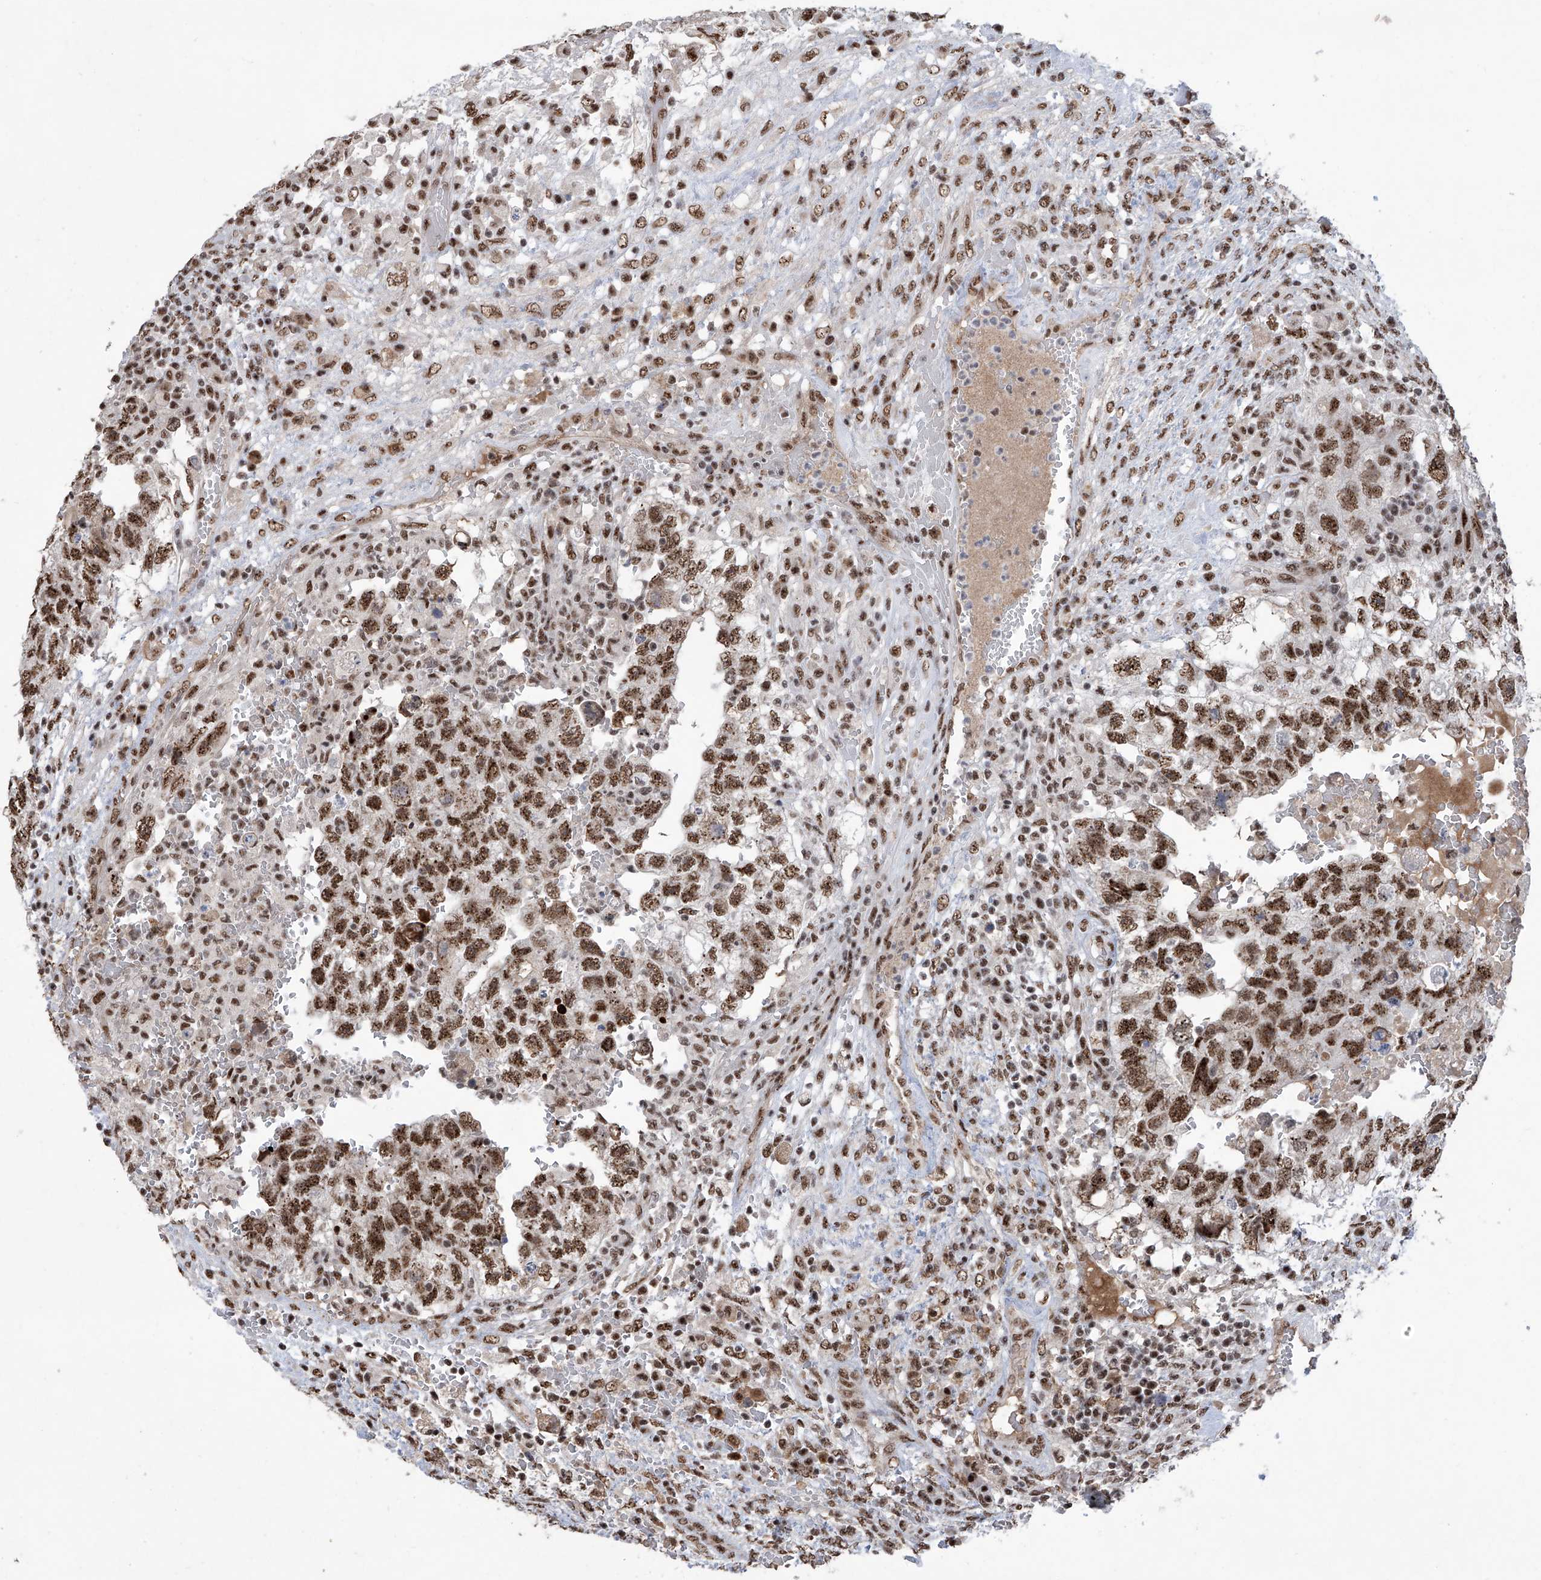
{"staining": {"intensity": "strong", "quantity": ">75%", "location": "nuclear"}, "tissue": "testis cancer", "cell_type": "Tumor cells", "image_type": "cancer", "snomed": [{"axis": "morphology", "description": "Carcinoma, Embryonal, NOS"}, {"axis": "topography", "description": "Testis"}], "caption": "Testis cancer tissue shows strong nuclear positivity in approximately >75% of tumor cells, visualized by immunohistochemistry. (DAB (3,3'-diaminobenzidine) IHC, brown staining for protein, blue staining for nuclei).", "gene": "FBXL4", "patient": {"sex": "male", "age": 36}}